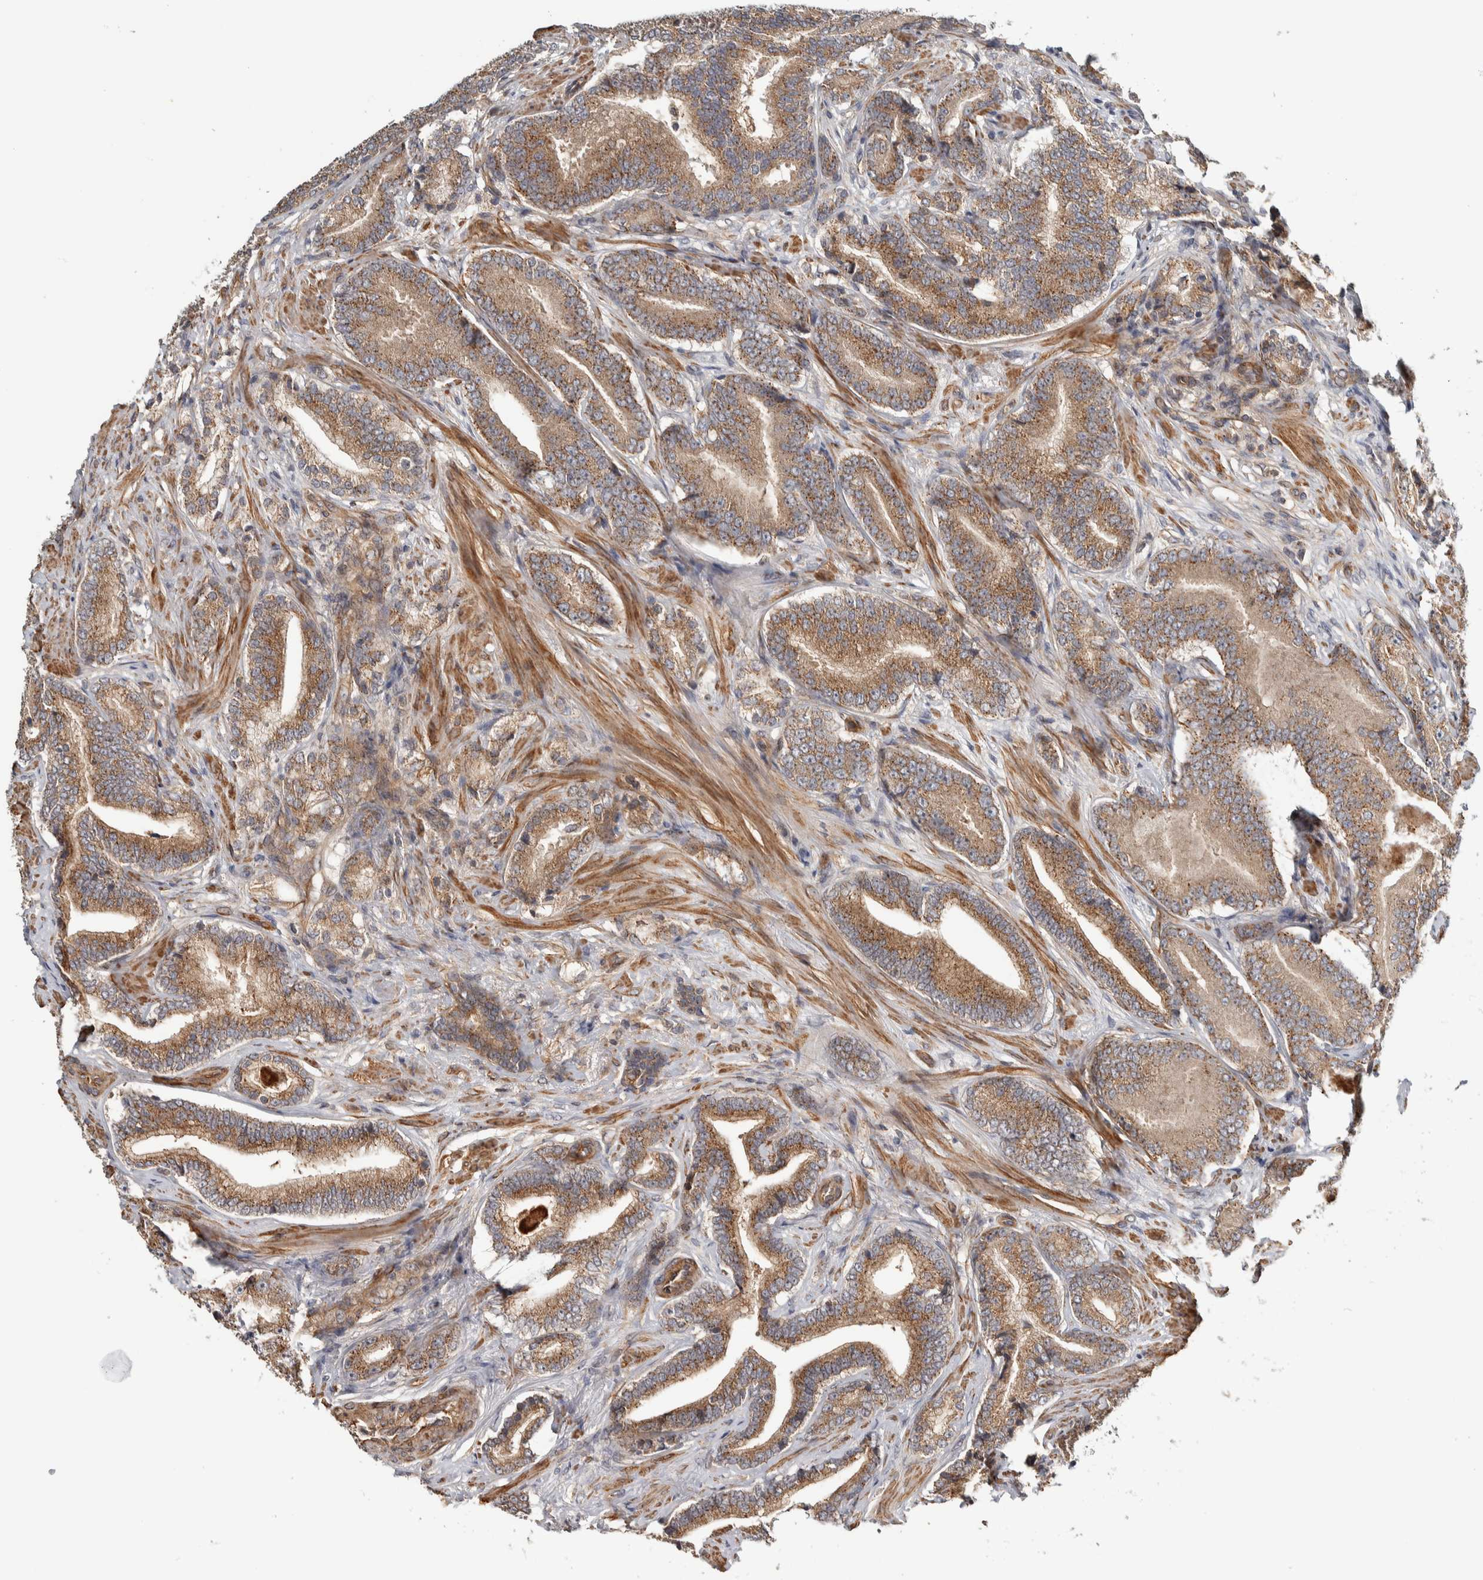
{"staining": {"intensity": "moderate", "quantity": ">75%", "location": "cytoplasmic/membranous"}, "tissue": "prostate cancer", "cell_type": "Tumor cells", "image_type": "cancer", "snomed": [{"axis": "morphology", "description": "Adenocarcinoma, High grade"}, {"axis": "topography", "description": "Prostate"}], "caption": "High-grade adenocarcinoma (prostate) stained for a protein (brown) shows moderate cytoplasmic/membranous positive expression in approximately >75% of tumor cells.", "gene": "TBC1D31", "patient": {"sex": "male", "age": 55}}